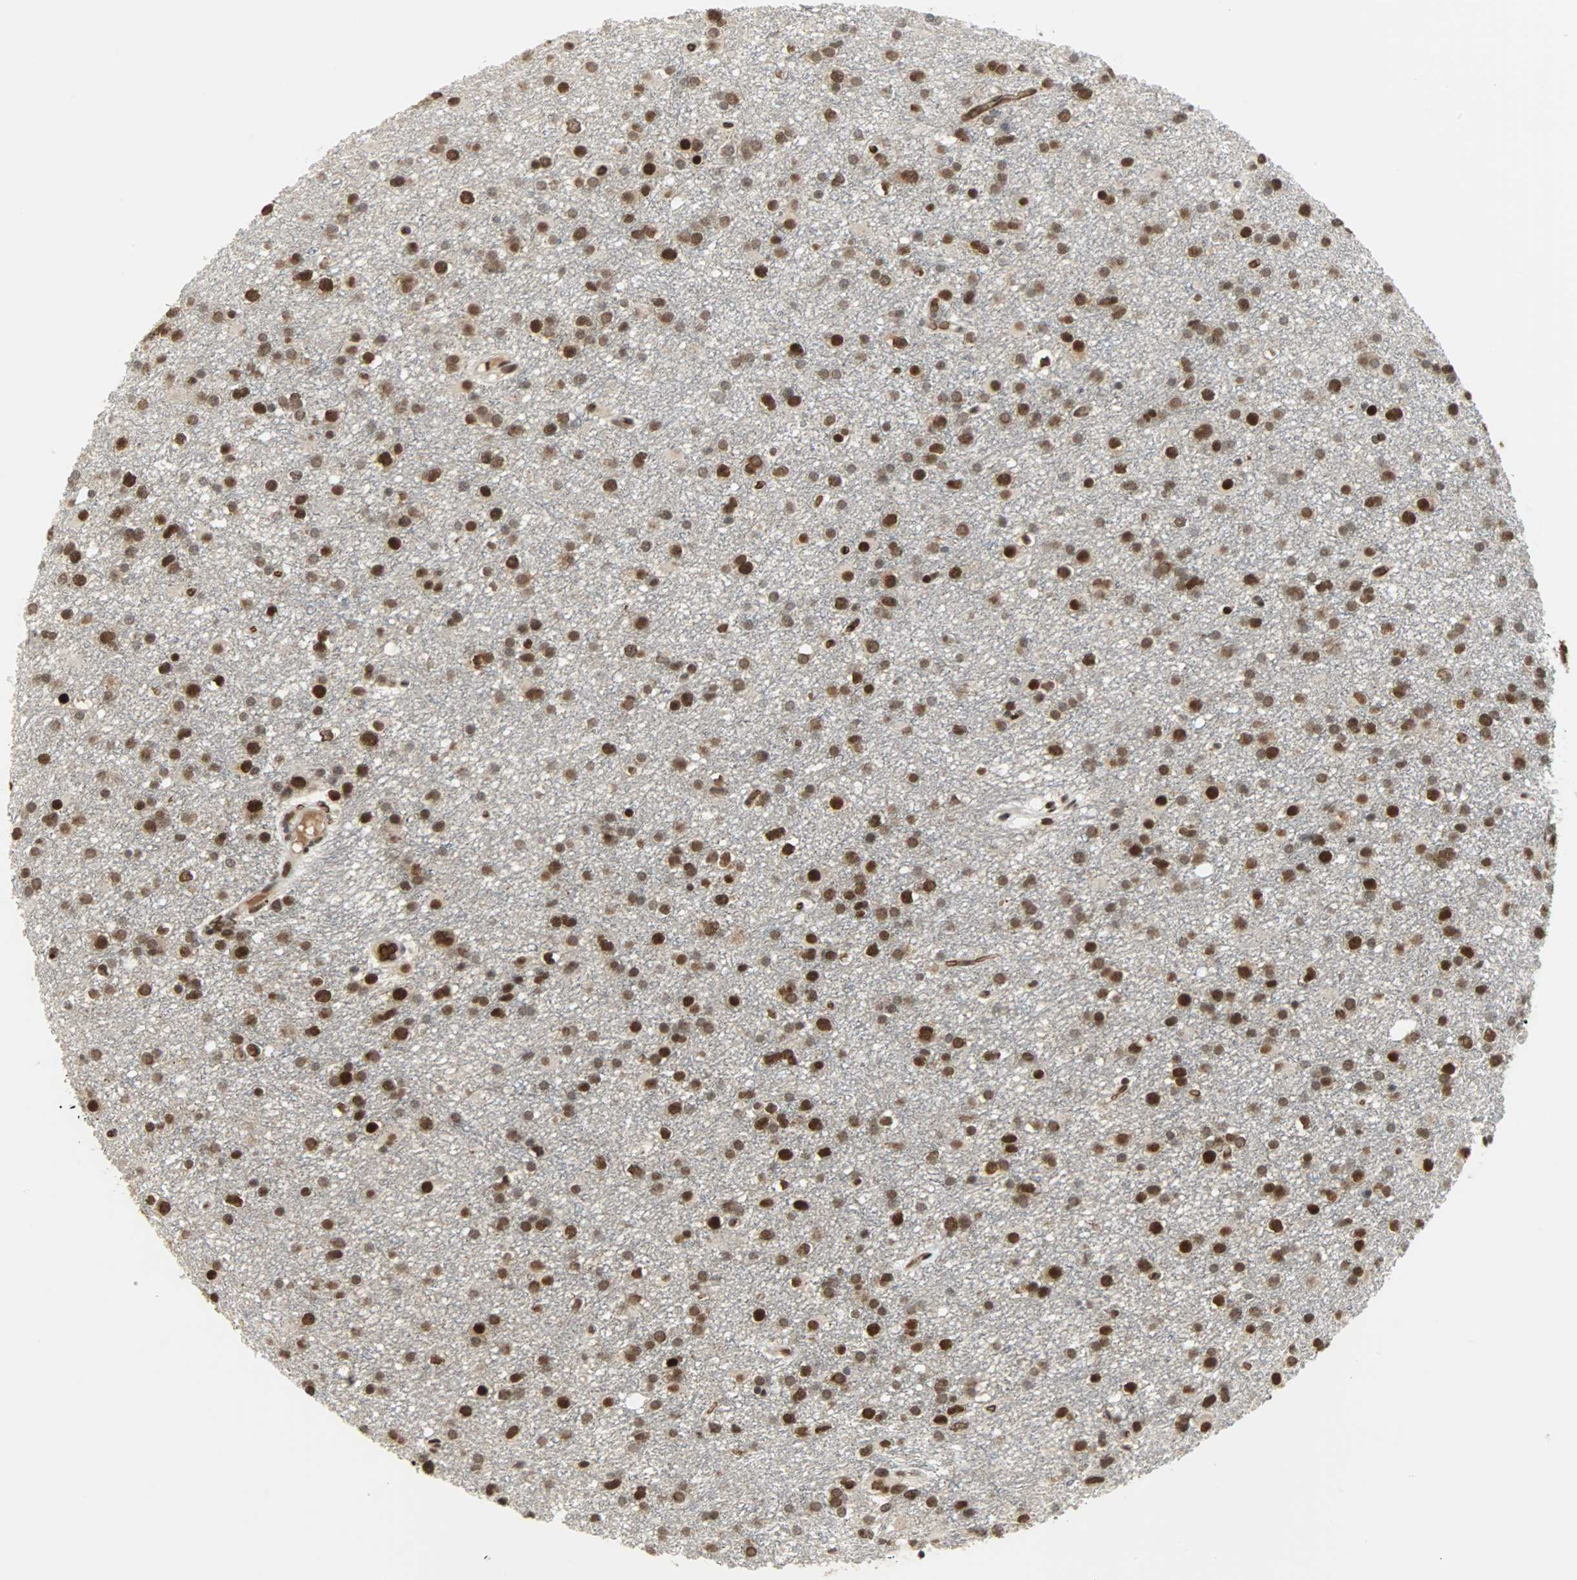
{"staining": {"intensity": "strong", "quantity": ">75%", "location": "cytoplasmic/membranous,nuclear"}, "tissue": "glioma", "cell_type": "Tumor cells", "image_type": "cancer", "snomed": [{"axis": "morphology", "description": "Glioma, malignant, Low grade"}, {"axis": "topography", "description": "Brain"}], "caption": "Human glioma stained with a protein marker demonstrates strong staining in tumor cells.", "gene": "SNAI1", "patient": {"sex": "male", "age": 42}}